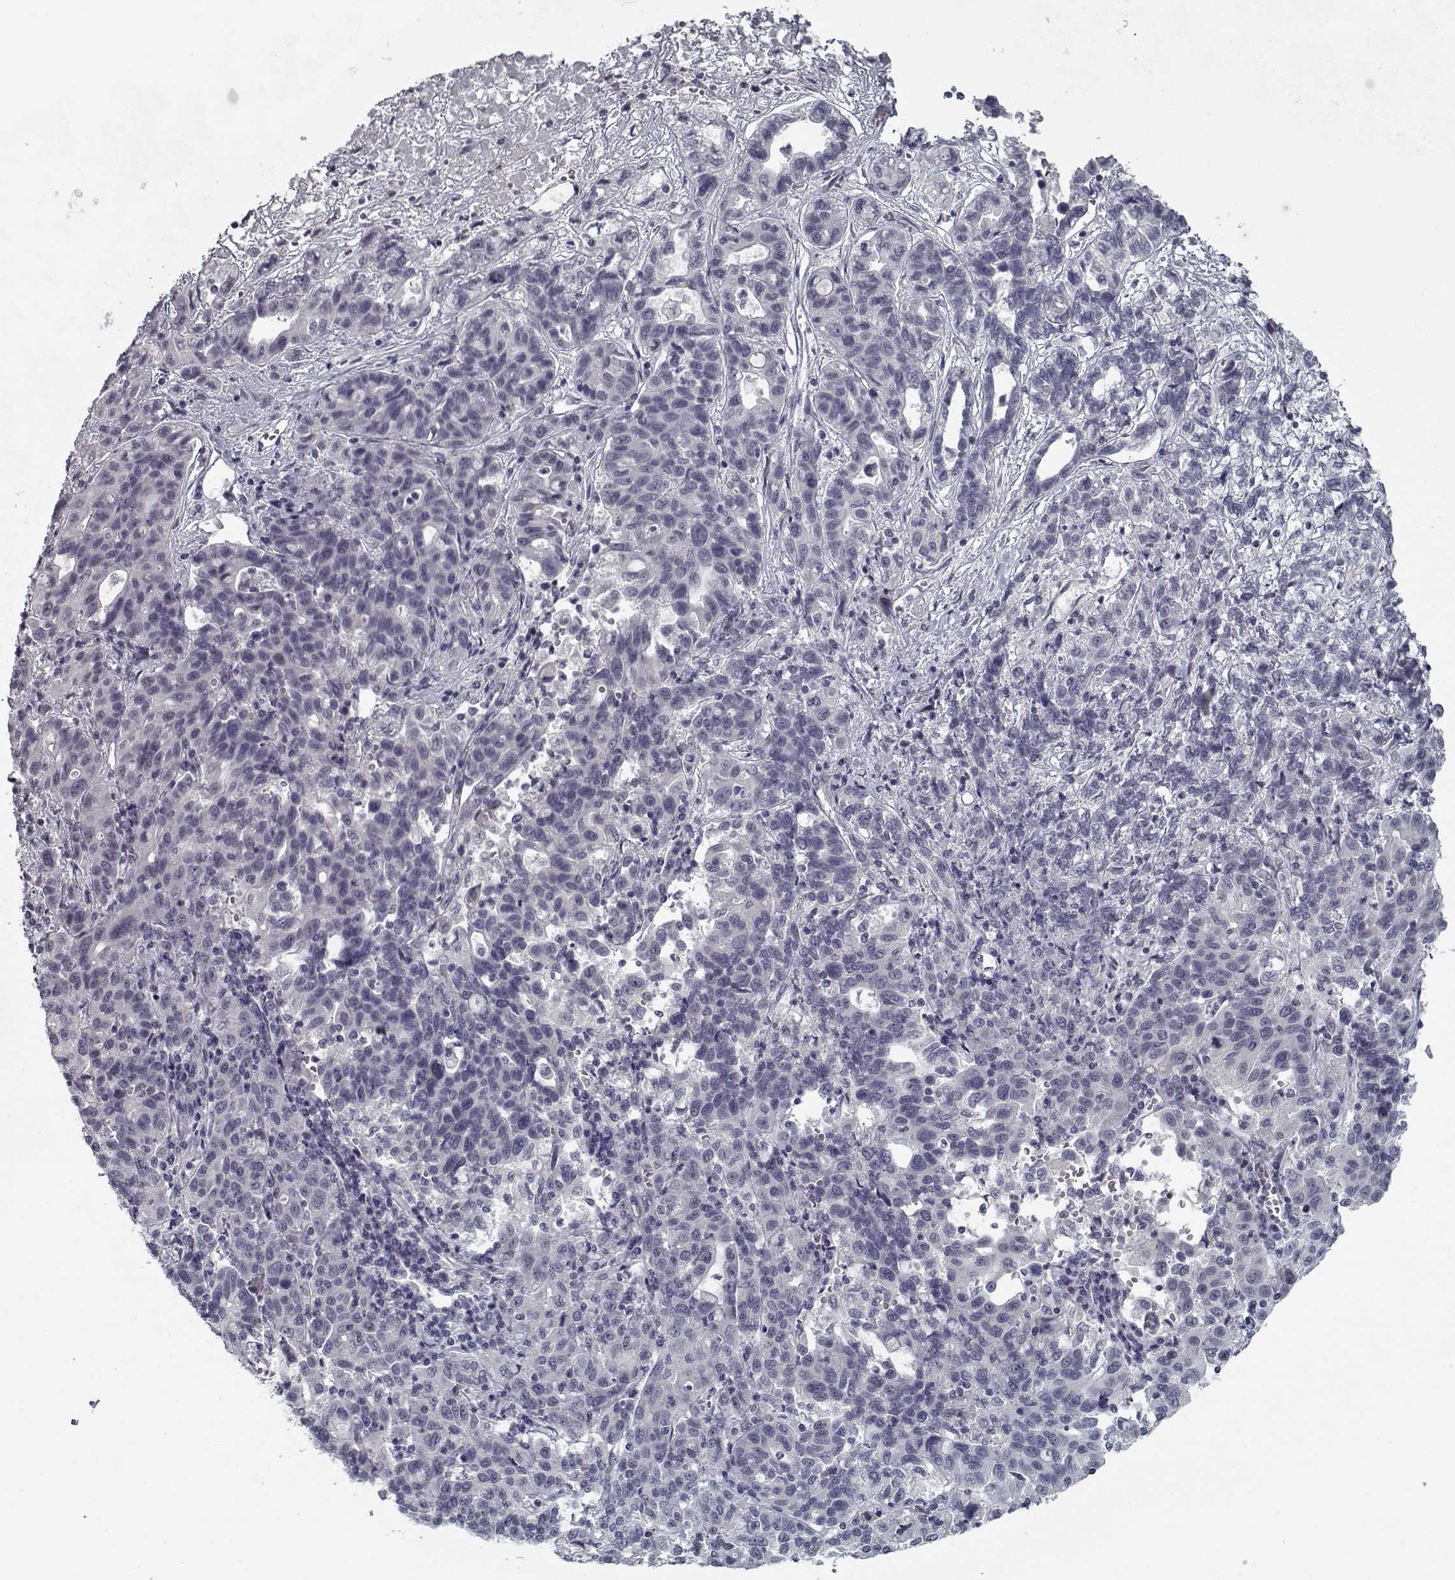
{"staining": {"intensity": "negative", "quantity": "none", "location": "none"}, "tissue": "liver cancer", "cell_type": "Tumor cells", "image_type": "cancer", "snomed": [{"axis": "morphology", "description": "Adenocarcinoma, NOS"}, {"axis": "morphology", "description": "Cholangiocarcinoma"}, {"axis": "topography", "description": "Liver"}], "caption": "Tumor cells show no significant protein positivity in liver cancer (cholangiocarcinoma).", "gene": "GAD2", "patient": {"sex": "male", "age": 64}}